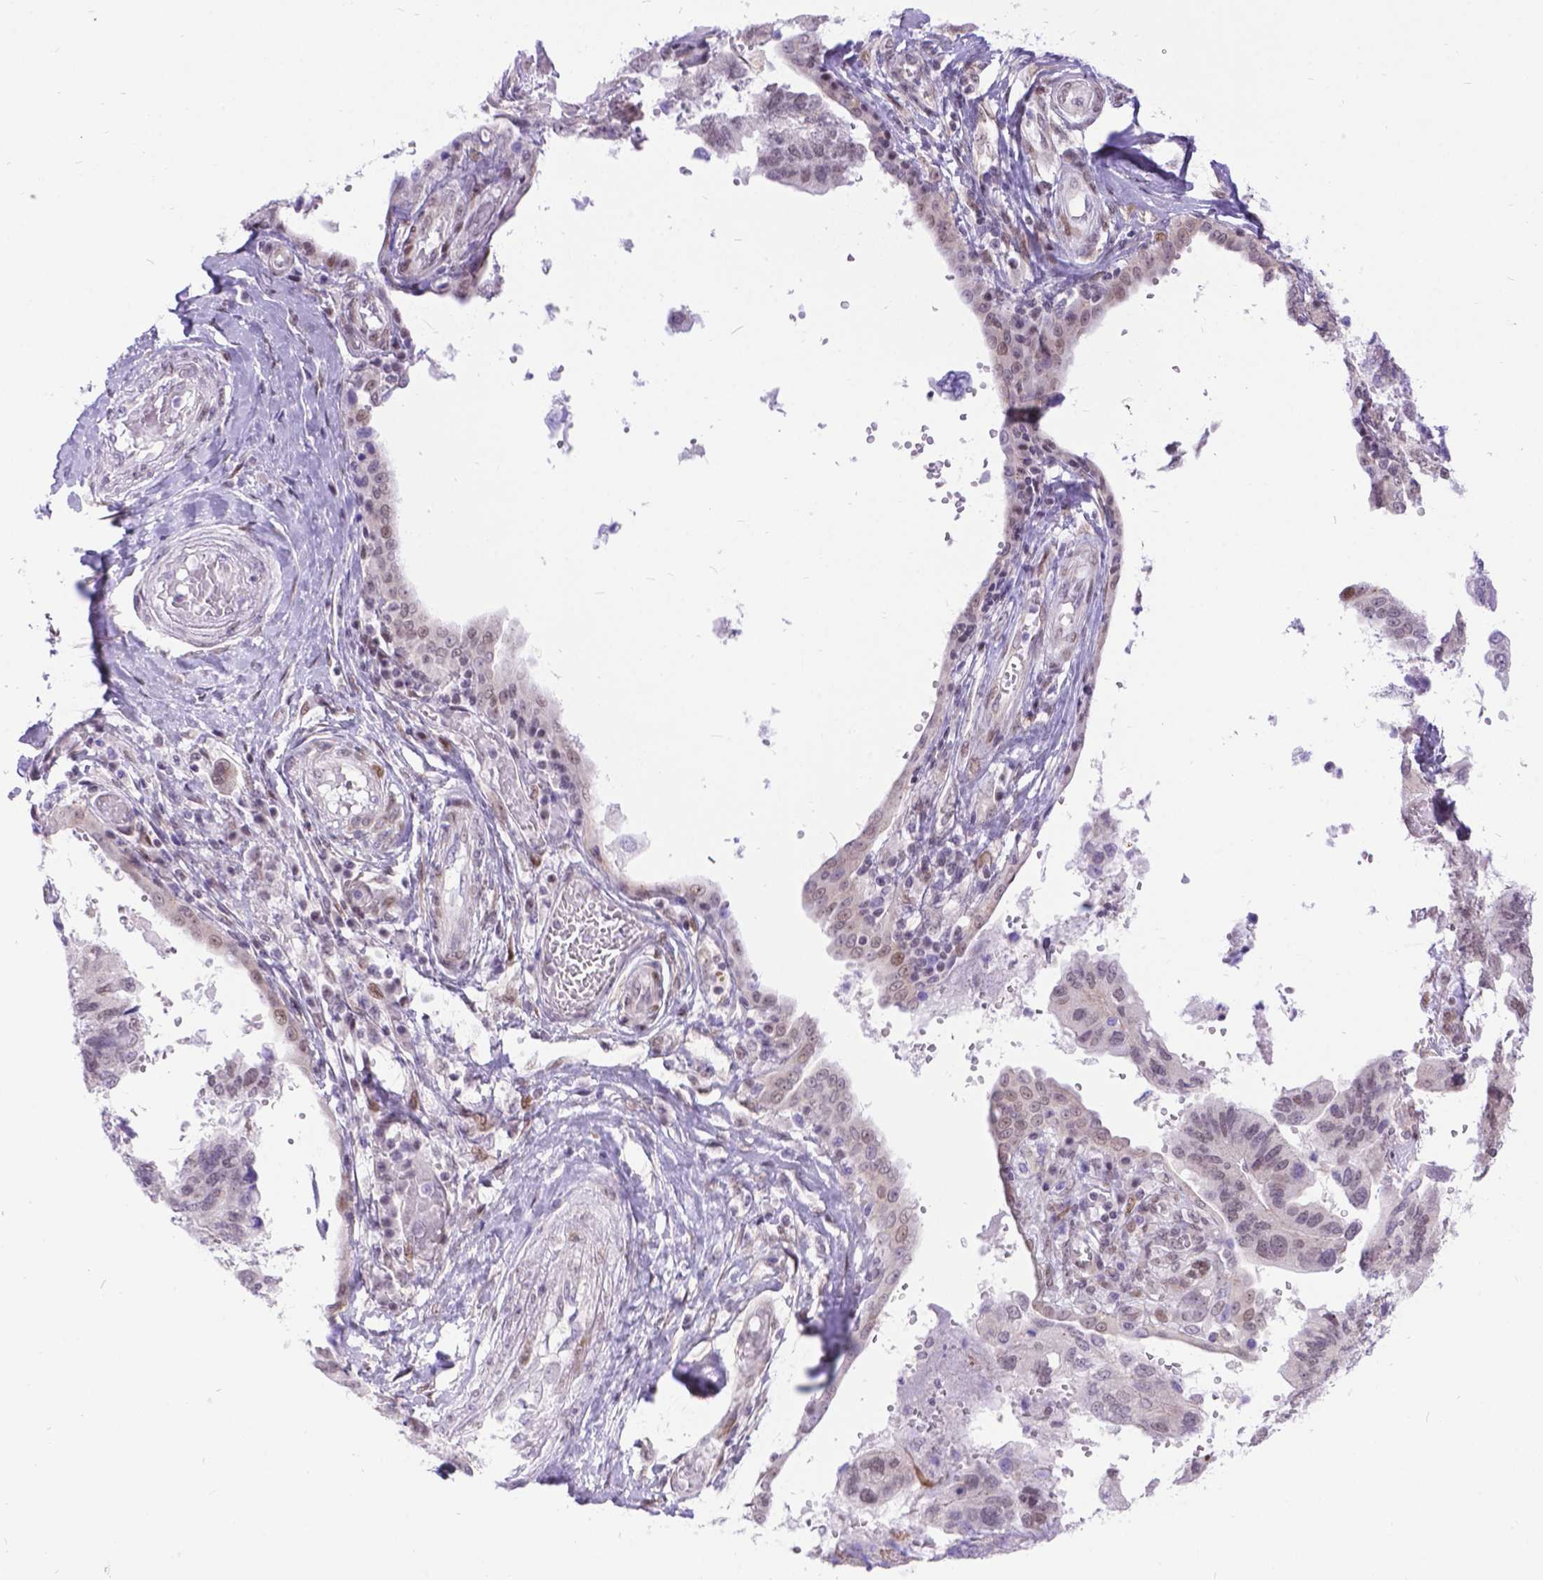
{"staining": {"intensity": "weak", "quantity": "<25%", "location": "cytoplasmic/membranous,nuclear"}, "tissue": "ovarian cancer", "cell_type": "Tumor cells", "image_type": "cancer", "snomed": [{"axis": "morphology", "description": "Cystadenocarcinoma, serous, NOS"}, {"axis": "topography", "description": "Ovary"}], "caption": "Ovarian cancer (serous cystadenocarcinoma) was stained to show a protein in brown. There is no significant staining in tumor cells.", "gene": "FAM124B", "patient": {"sex": "female", "age": 79}}